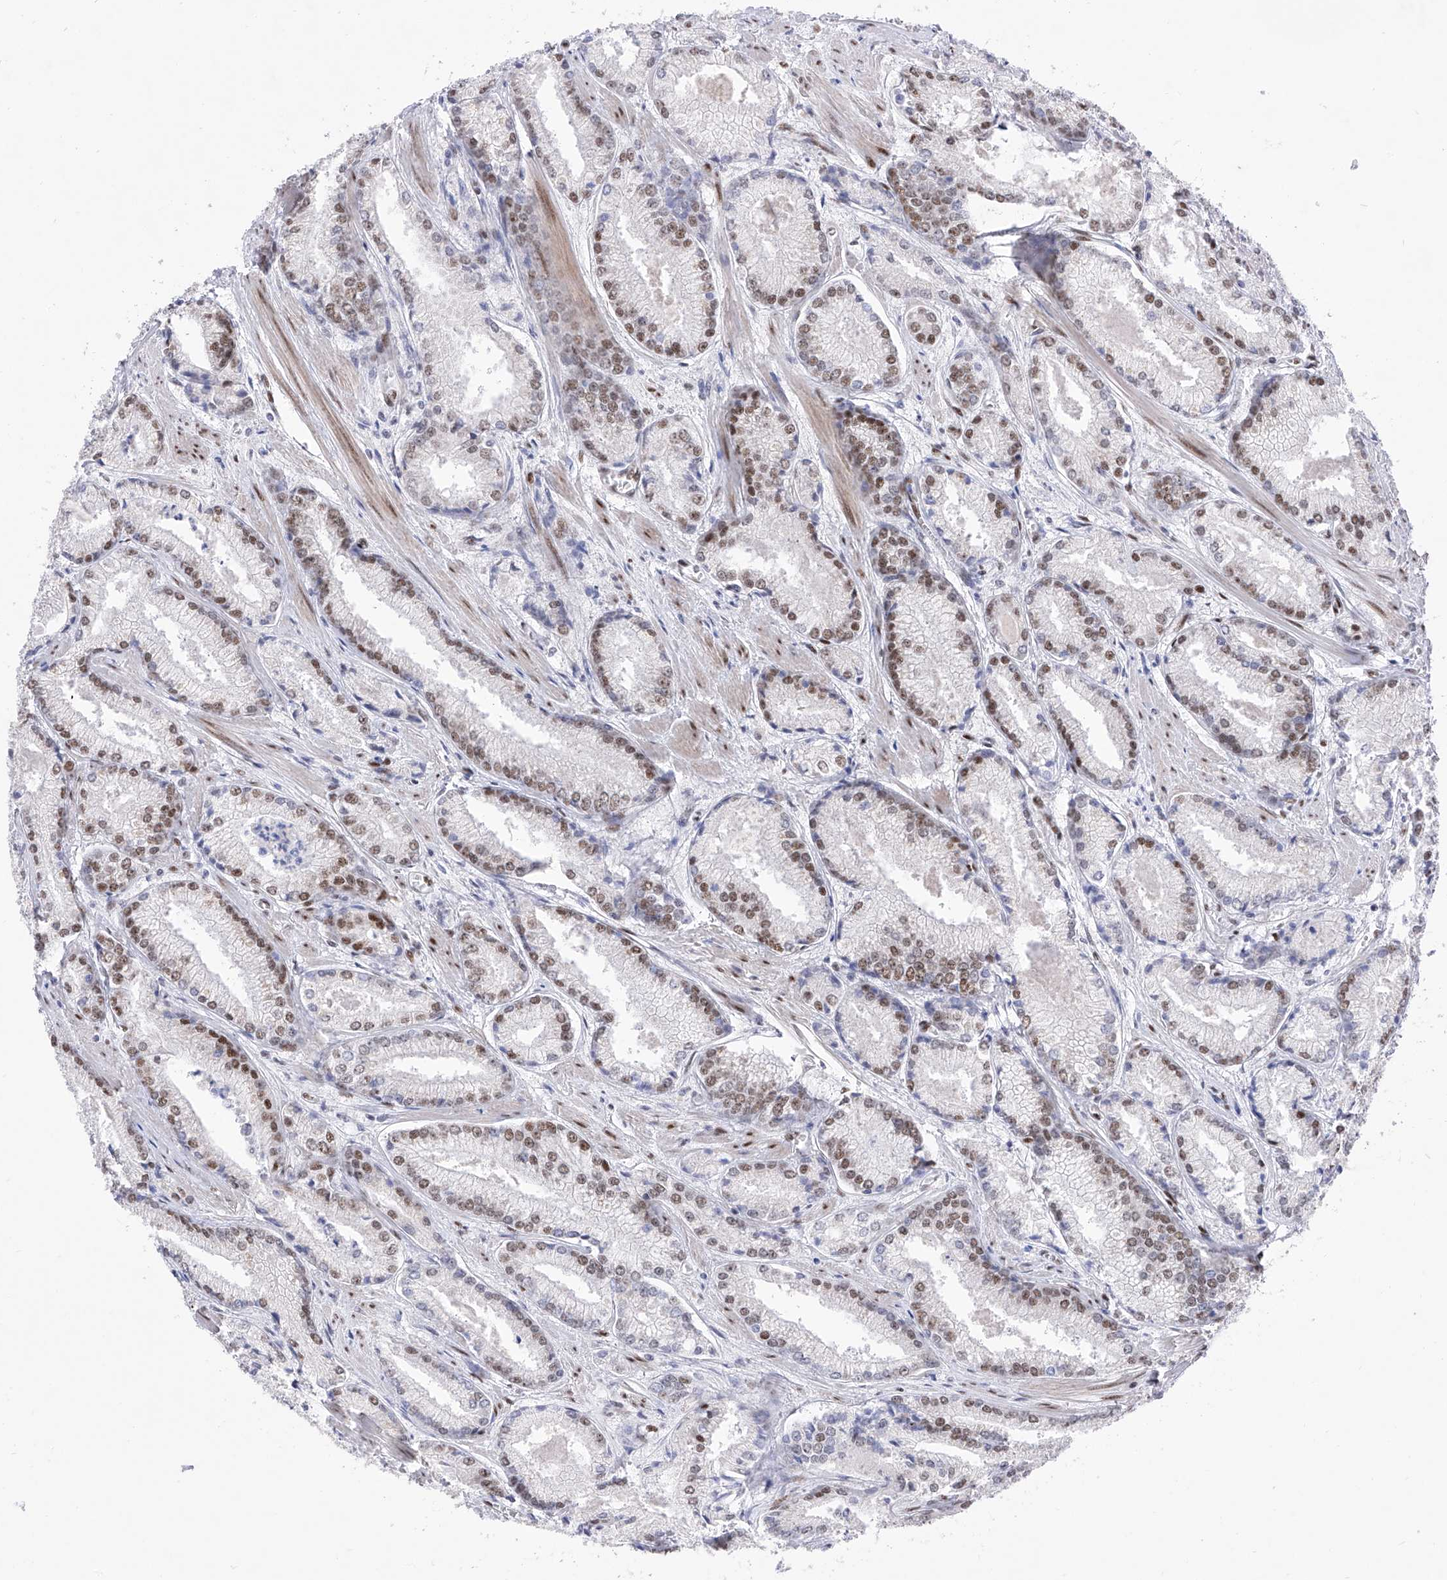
{"staining": {"intensity": "moderate", "quantity": "25%-75%", "location": "nuclear"}, "tissue": "prostate cancer", "cell_type": "Tumor cells", "image_type": "cancer", "snomed": [{"axis": "morphology", "description": "Adenocarcinoma, Low grade"}, {"axis": "topography", "description": "Prostate"}], "caption": "Low-grade adenocarcinoma (prostate) was stained to show a protein in brown. There is medium levels of moderate nuclear positivity in approximately 25%-75% of tumor cells.", "gene": "ATN1", "patient": {"sex": "male", "age": 54}}